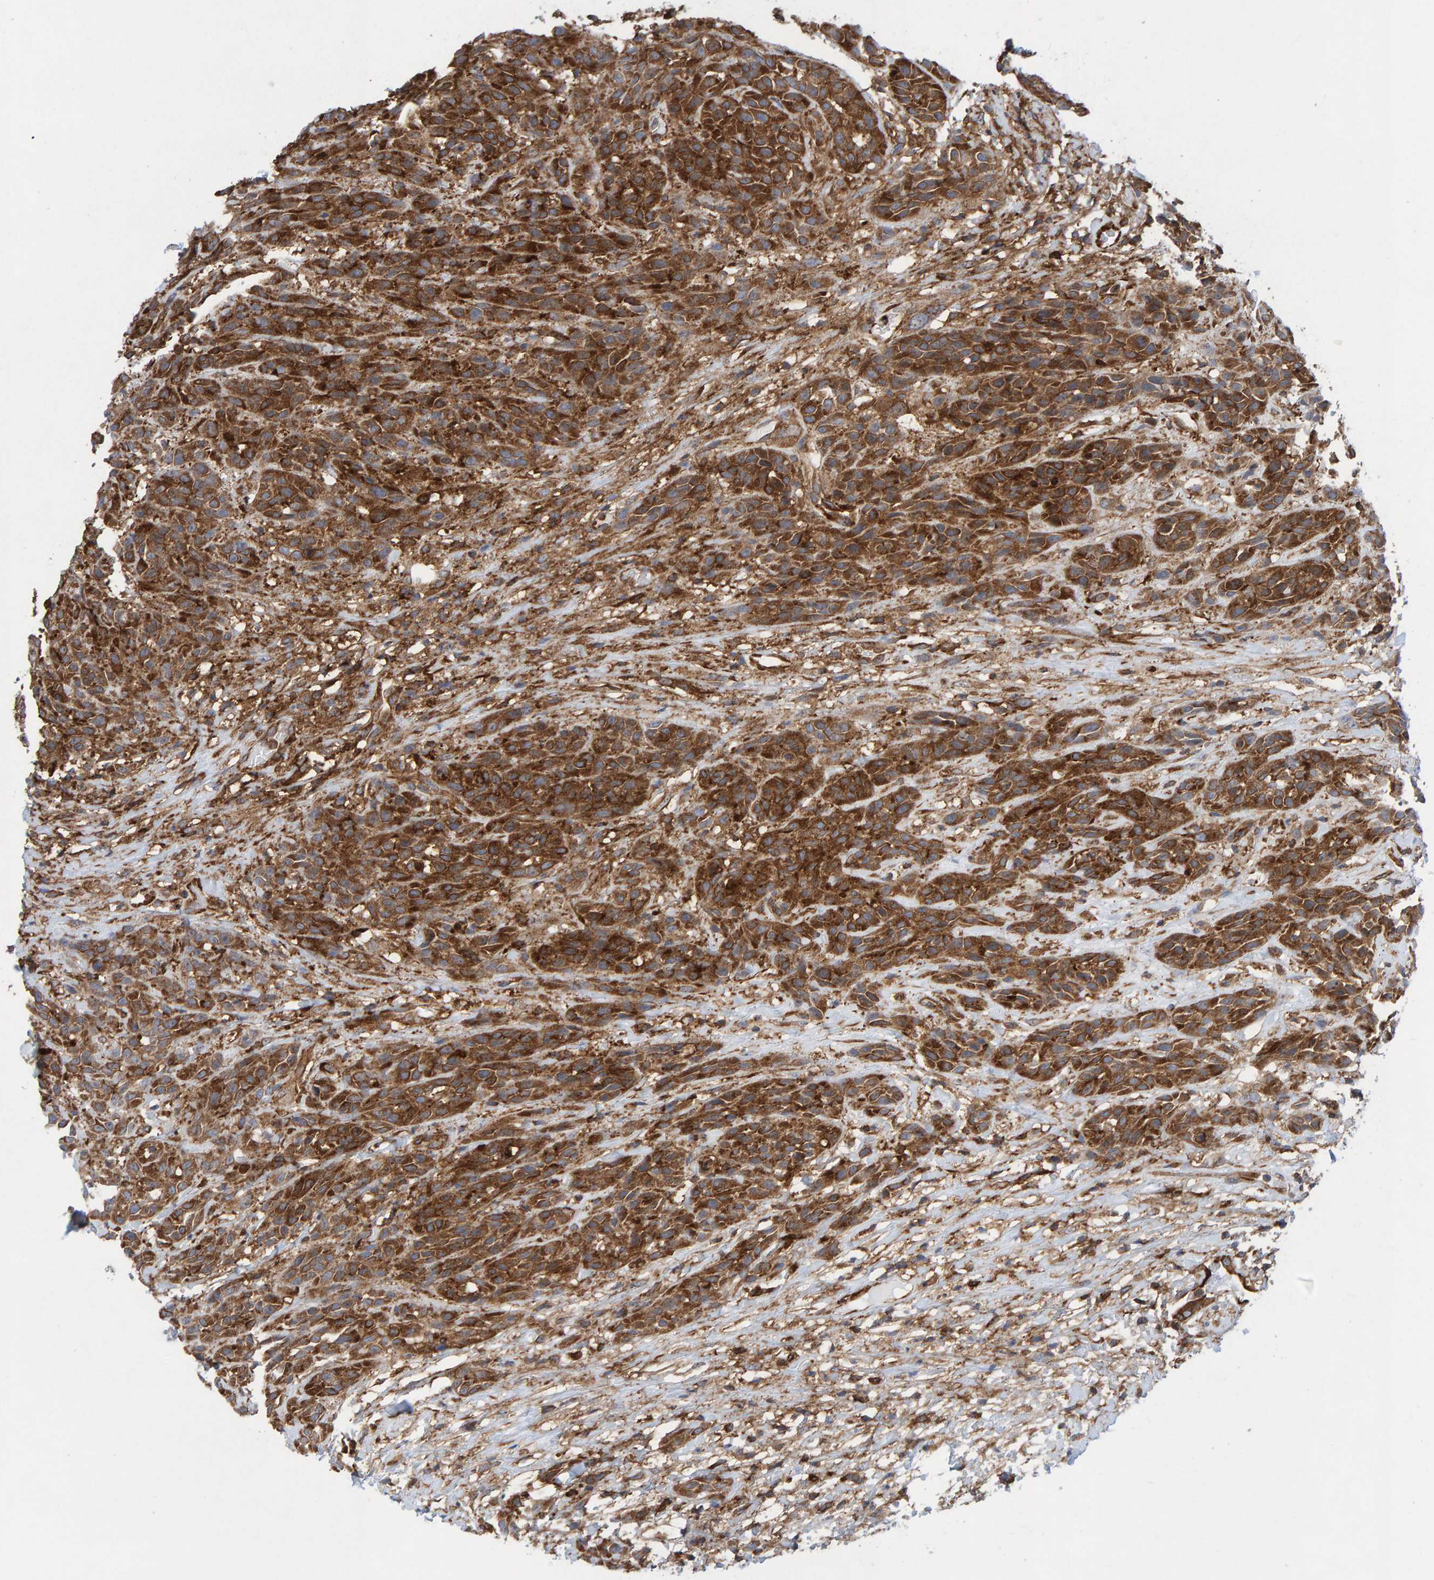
{"staining": {"intensity": "strong", "quantity": ">75%", "location": "cytoplasmic/membranous"}, "tissue": "head and neck cancer", "cell_type": "Tumor cells", "image_type": "cancer", "snomed": [{"axis": "morphology", "description": "Normal tissue, NOS"}, {"axis": "morphology", "description": "Squamous cell carcinoma, NOS"}, {"axis": "topography", "description": "Cartilage tissue"}, {"axis": "topography", "description": "Head-Neck"}], "caption": "About >75% of tumor cells in human head and neck squamous cell carcinoma demonstrate strong cytoplasmic/membranous protein positivity as visualized by brown immunohistochemical staining.", "gene": "MVP", "patient": {"sex": "male", "age": 62}}